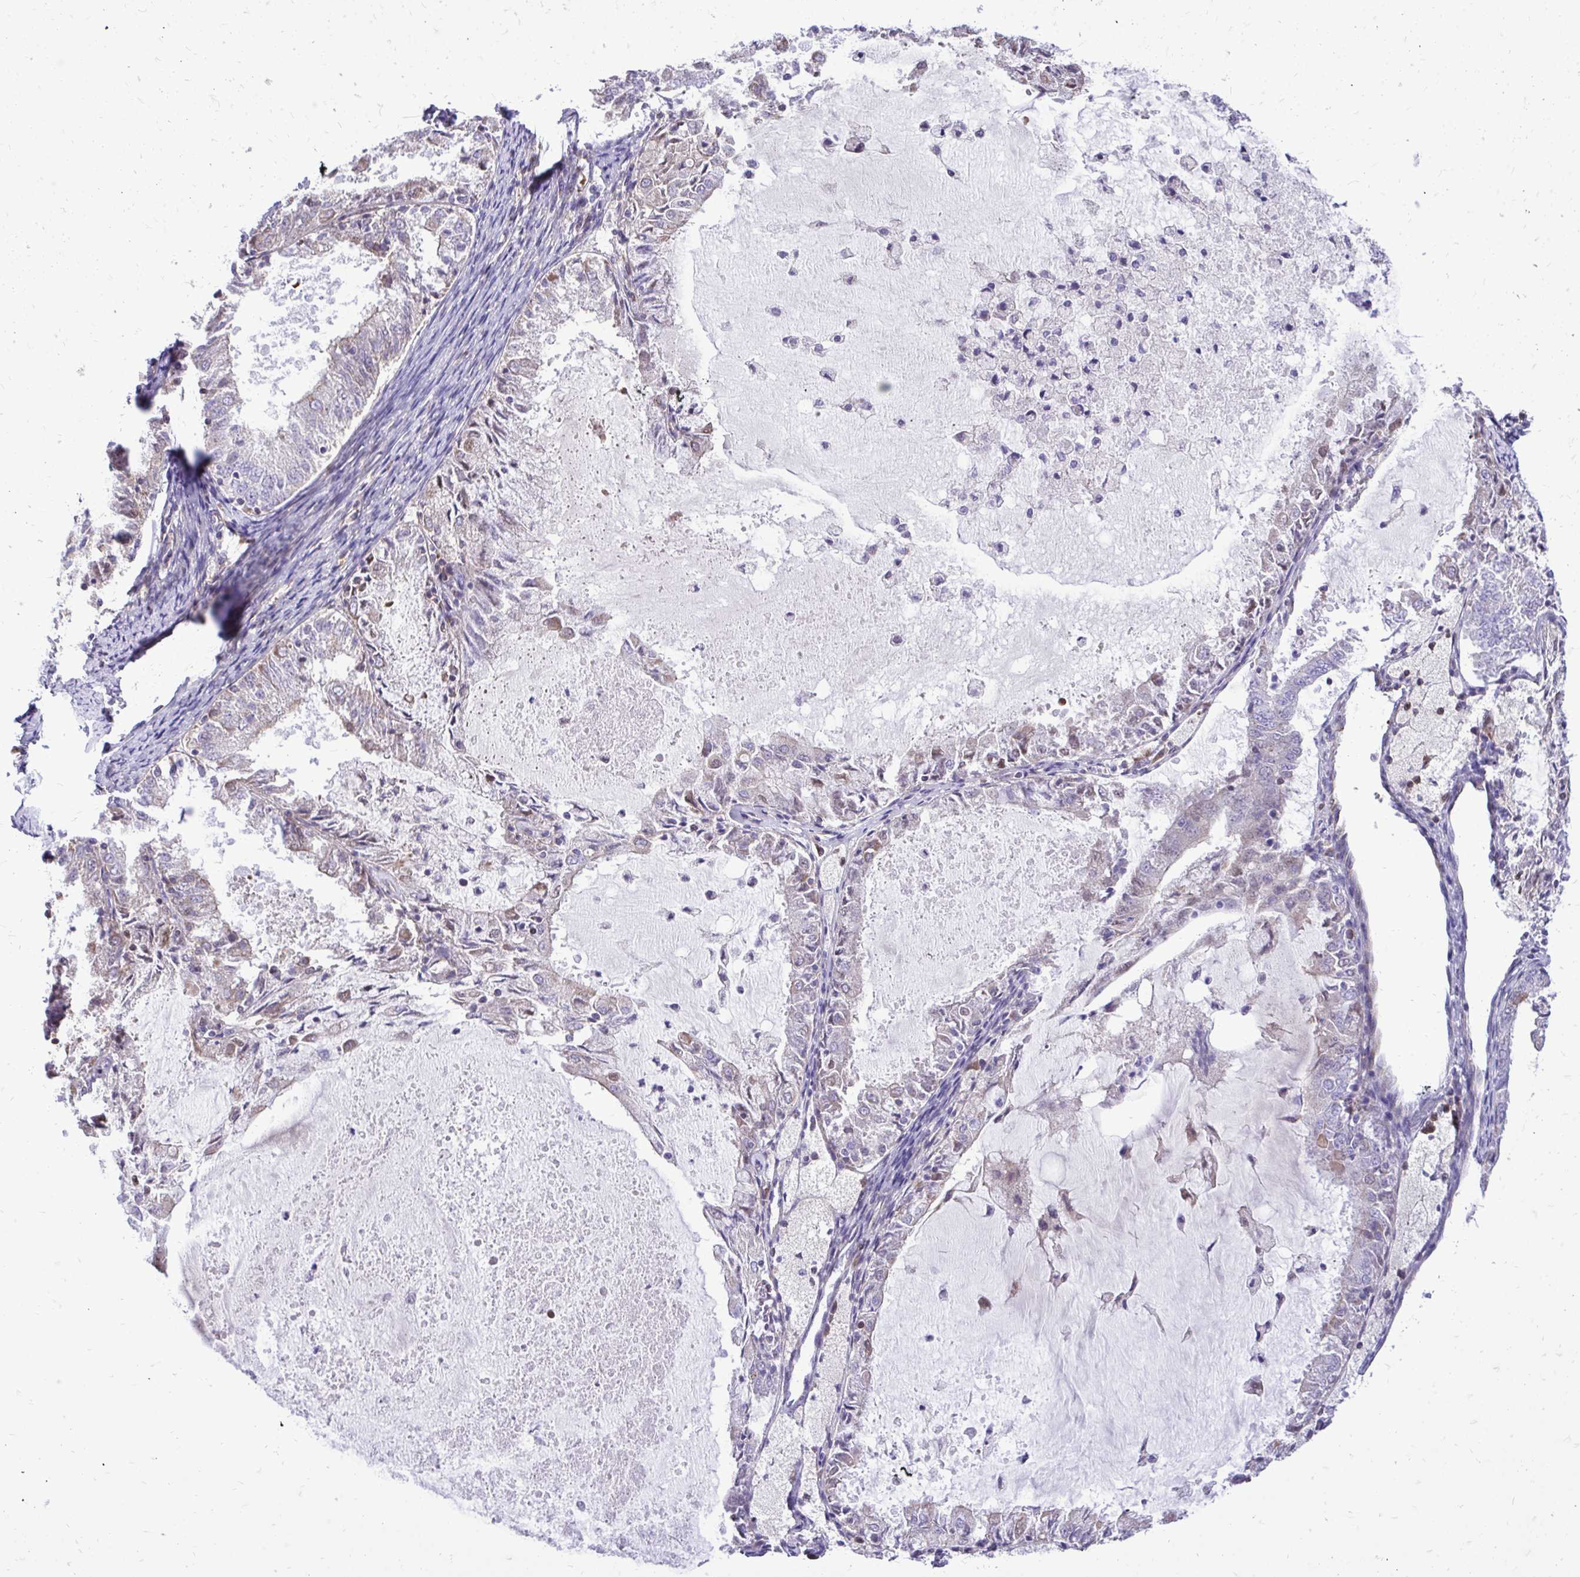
{"staining": {"intensity": "negative", "quantity": "none", "location": "none"}, "tissue": "endometrial cancer", "cell_type": "Tumor cells", "image_type": "cancer", "snomed": [{"axis": "morphology", "description": "Adenocarcinoma, NOS"}, {"axis": "topography", "description": "Endometrium"}], "caption": "IHC of endometrial cancer (adenocarcinoma) exhibits no staining in tumor cells.", "gene": "ATP13A2", "patient": {"sex": "female", "age": 57}}